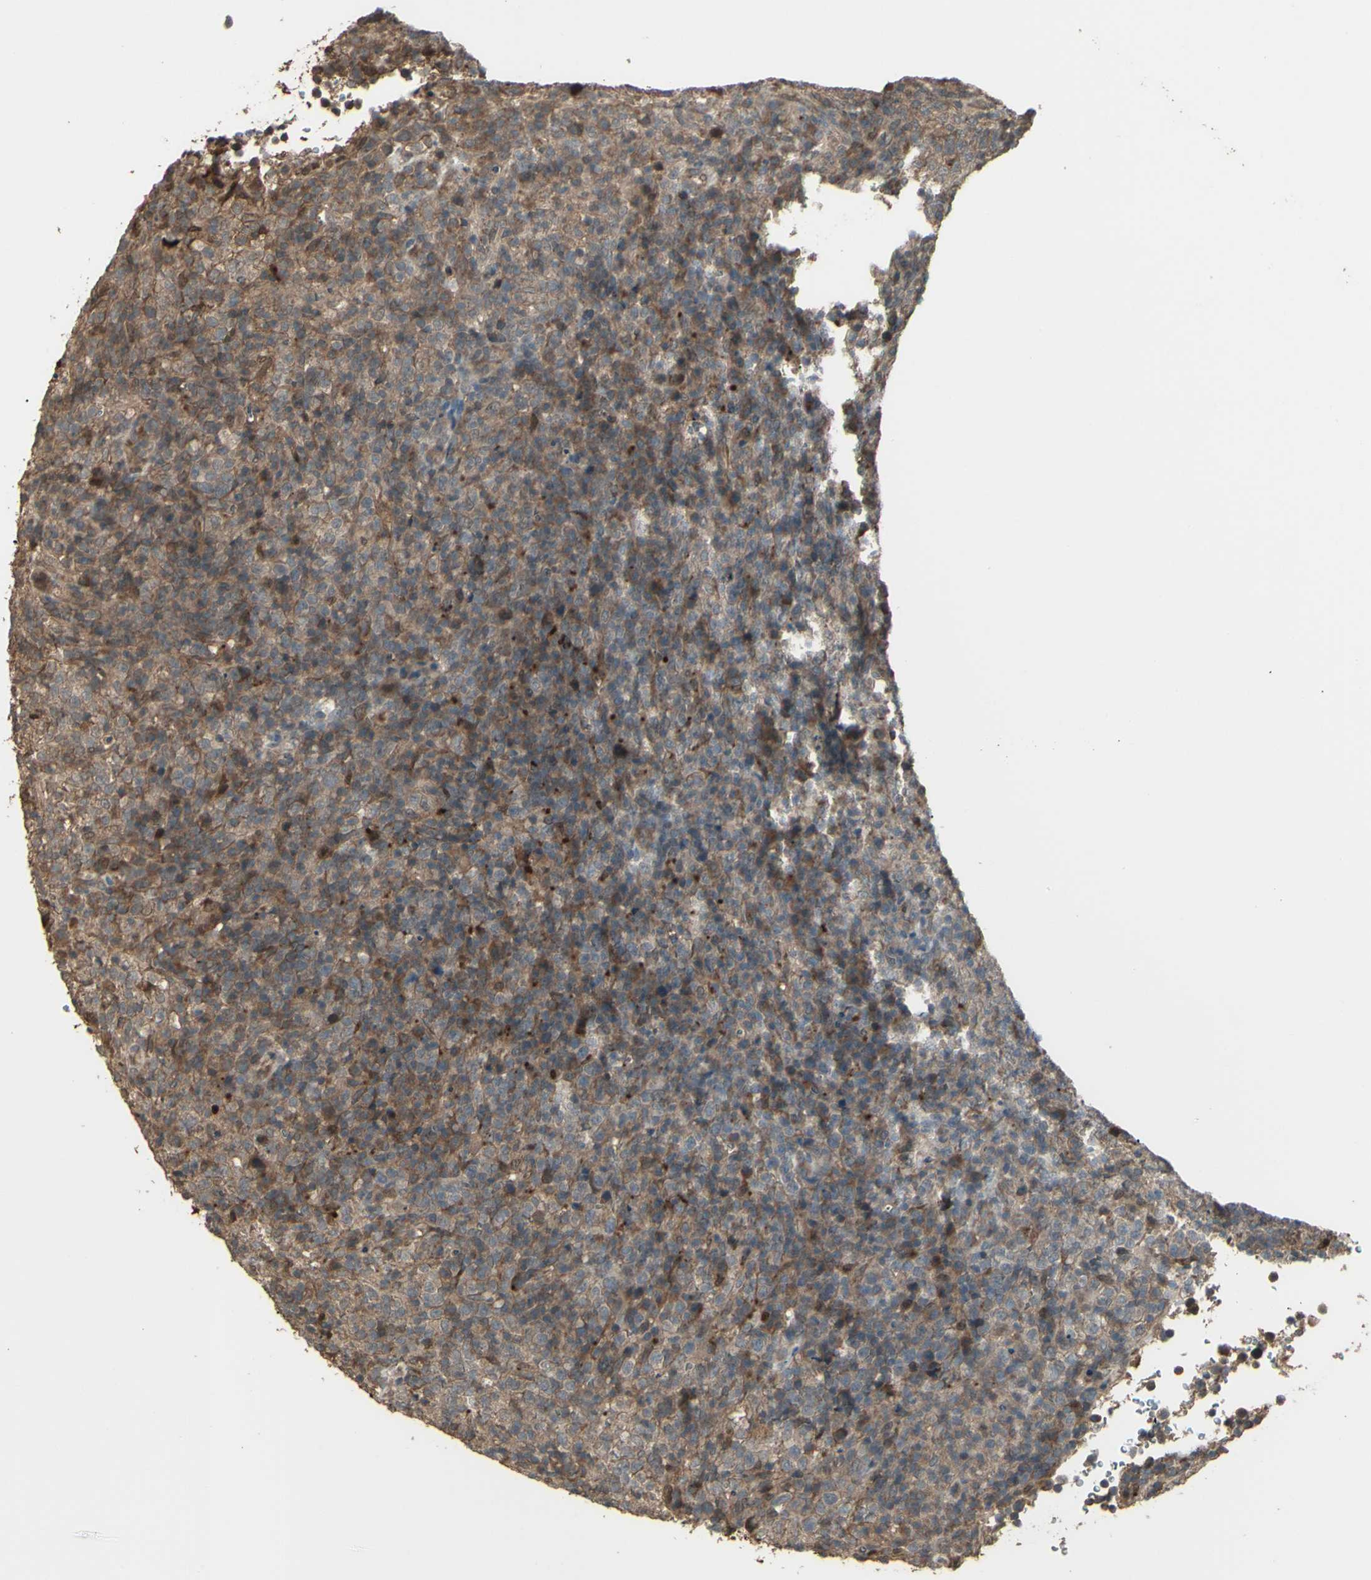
{"staining": {"intensity": "weak", "quantity": ">75%", "location": "cytoplasmic/membranous"}, "tissue": "lymphoma", "cell_type": "Tumor cells", "image_type": "cancer", "snomed": [{"axis": "morphology", "description": "Malignant lymphoma, non-Hodgkin's type, High grade"}, {"axis": "topography", "description": "Lymph node"}], "caption": "This histopathology image shows immunohistochemistry (IHC) staining of human malignant lymphoma, non-Hodgkin's type (high-grade), with low weak cytoplasmic/membranous expression in approximately >75% of tumor cells.", "gene": "GNAS", "patient": {"sex": "female", "age": 76}}